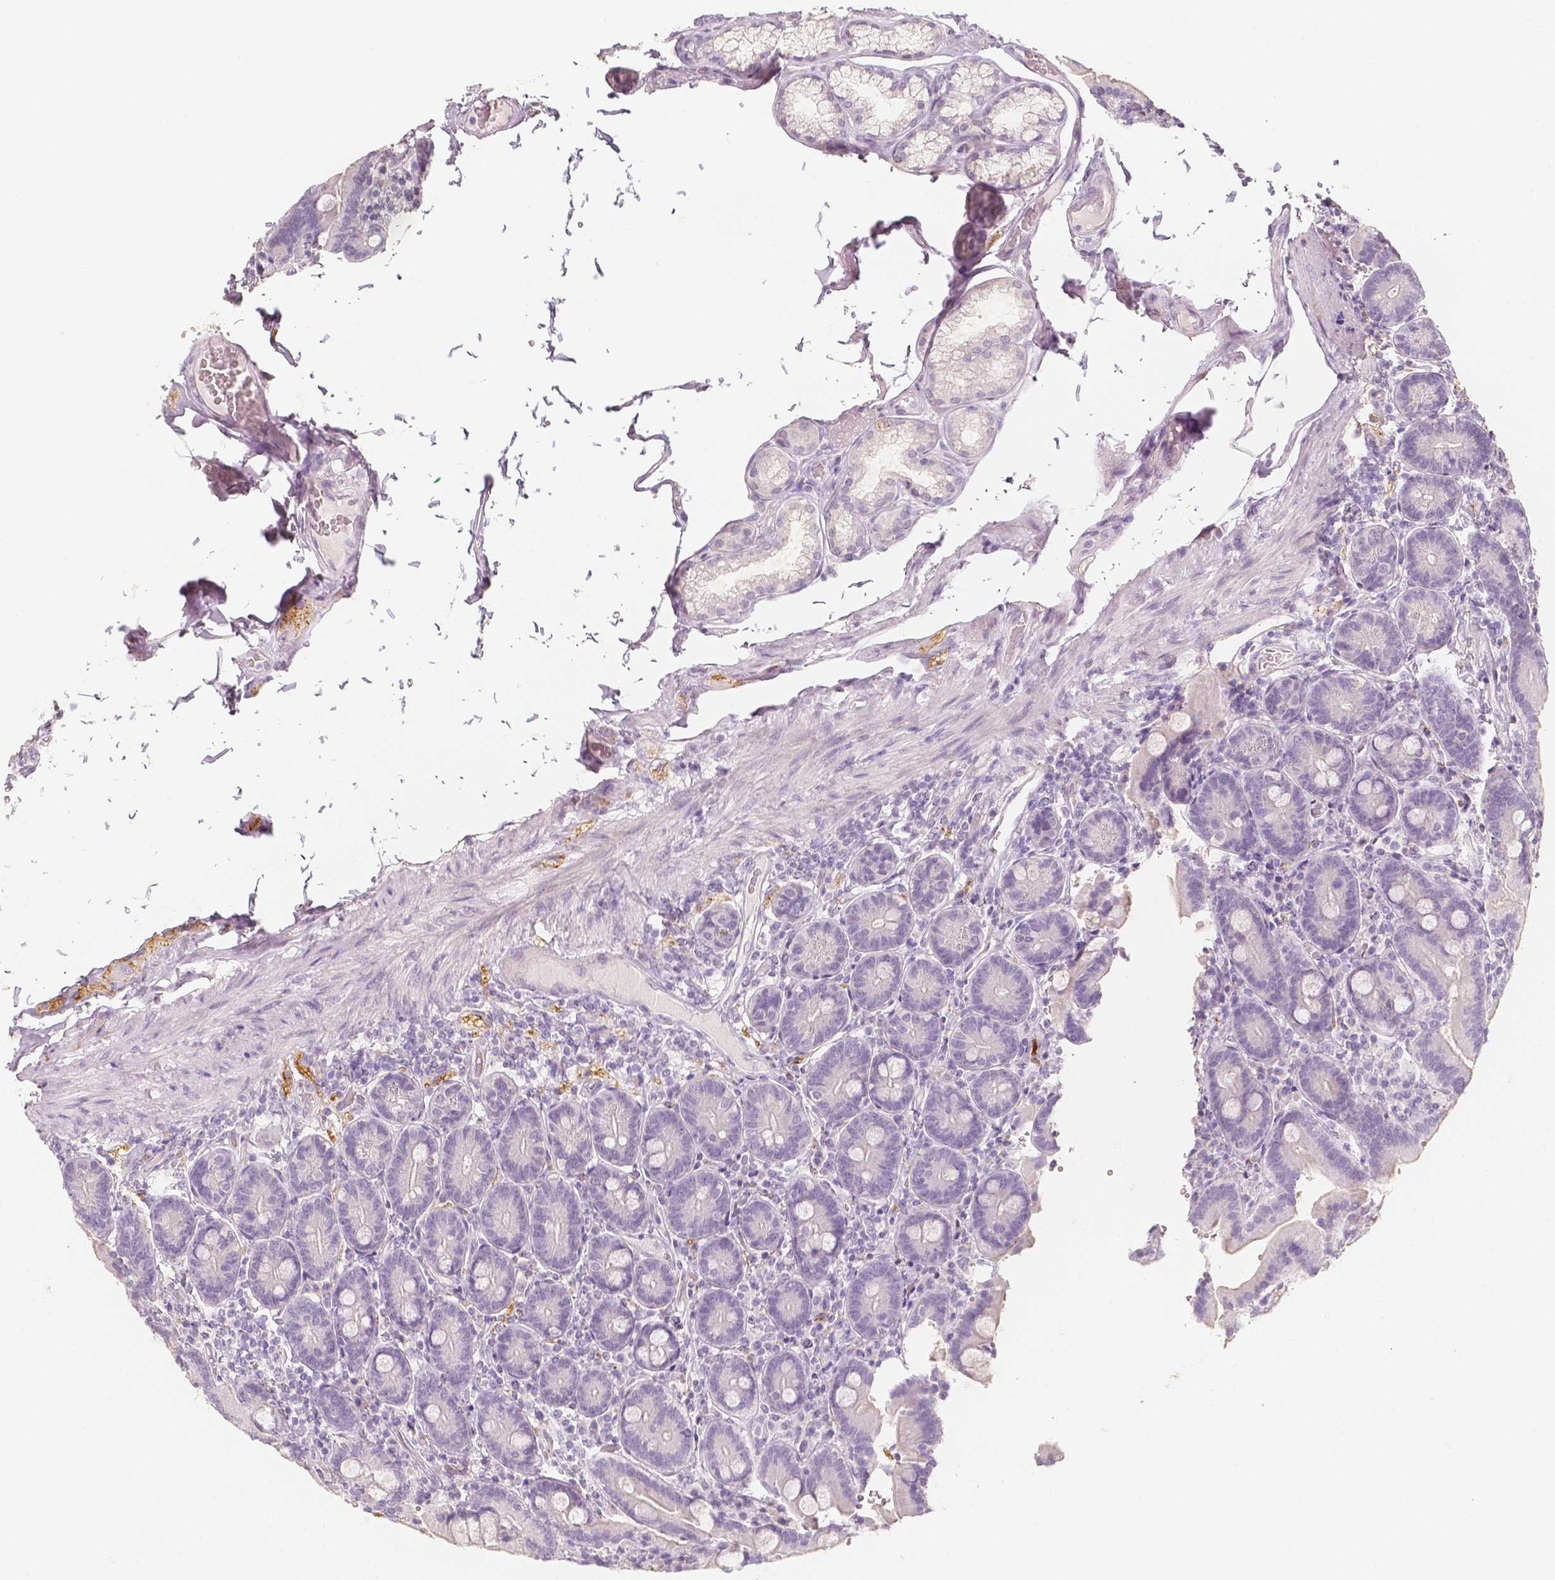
{"staining": {"intensity": "negative", "quantity": "none", "location": "none"}, "tissue": "duodenum", "cell_type": "Glandular cells", "image_type": "normal", "snomed": [{"axis": "morphology", "description": "Normal tissue, NOS"}, {"axis": "topography", "description": "Duodenum"}], "caption": "Duodenum was stained to show a protein in brown. There is no significant expression in glandular cells. (DAB IHC visualized using brightfield microscopy, high magnification).", "gene": "NECAB2", "patient": {"sex": "female", "age": 62}}